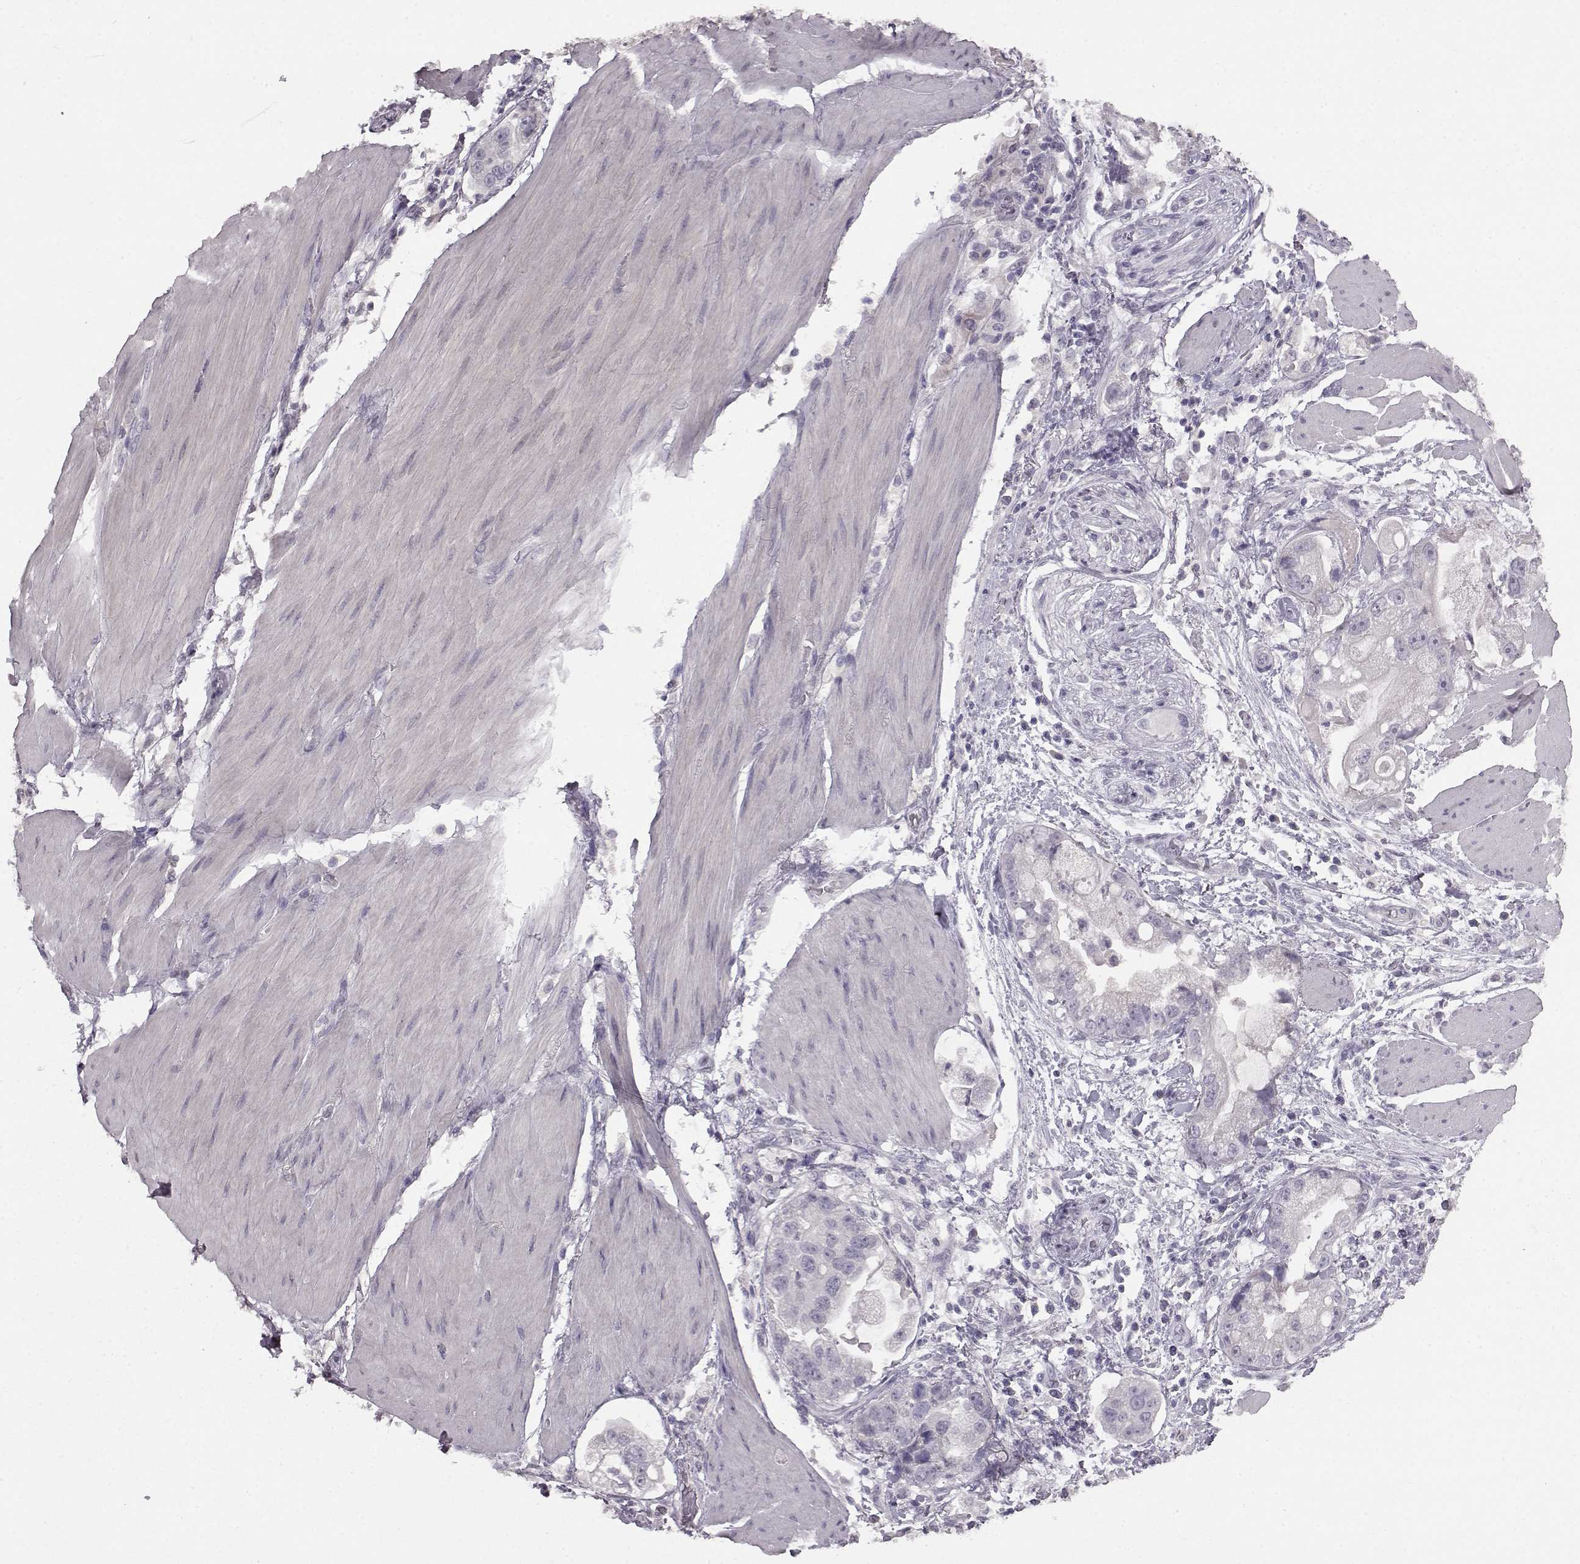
{"staining": {"intensity": "negative", "quantity": "none", "location": "none"}, "tissue": "stomach cancer", "cell_type": "Tumor cells", "image_type": "cancer", "snomed": [{"axis": "morphology", "description": "Adenocarcinoma, NOS"}, {"axis": "topography", "description": "Stomach"}], "caption": "High magnification brightfield microscopy of stomach cancer stained with DAB (brown) and counterstained with hematoxylin (blue): tumor cells show no significant expression. The staining is performed using DAB brown chromogen with nuclei counter-stained in using hematoxylin.", "gene": "LHB", "patient": {"sex": "male", "age": 59}}